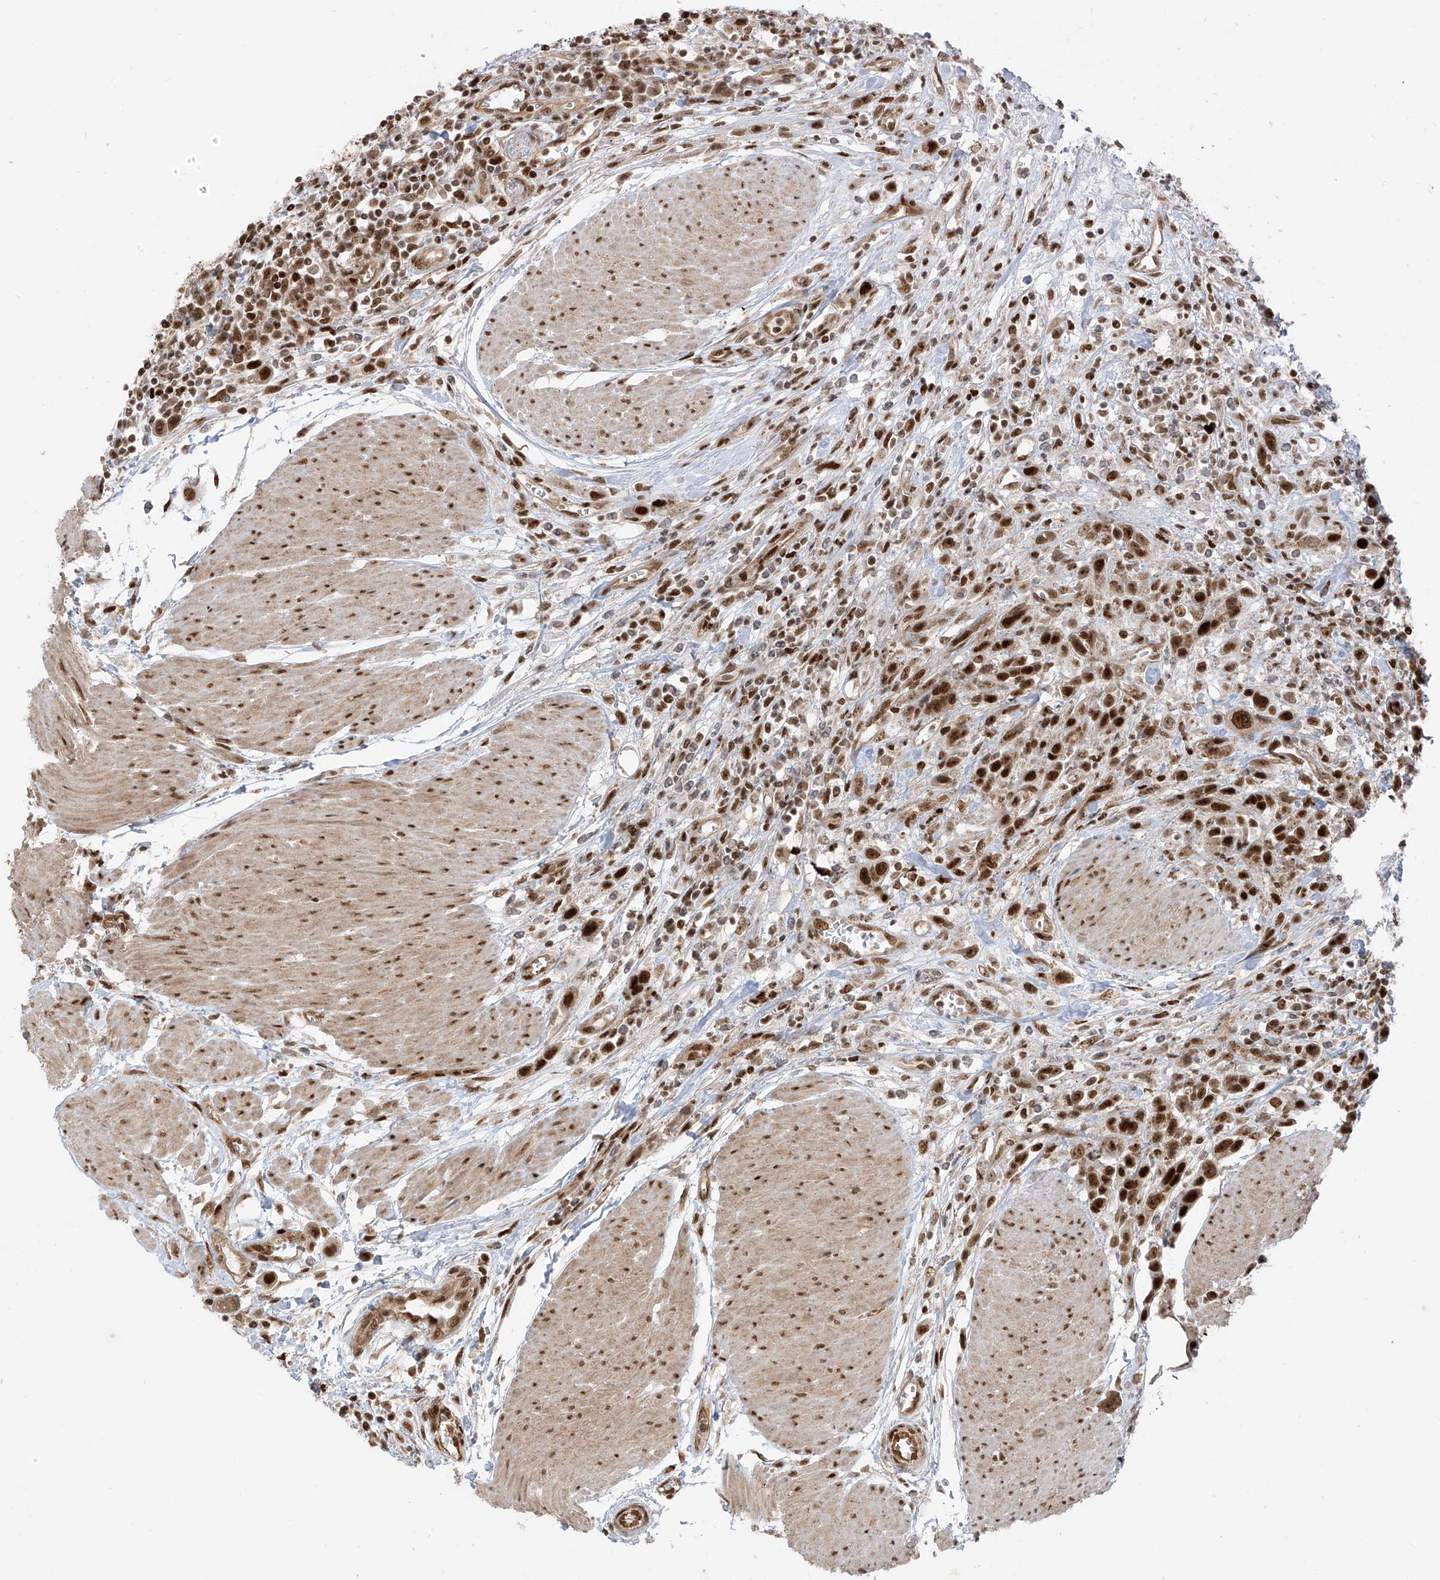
{"staining": {"intensity": "strong", "quantity": ">75%", "location": "nuclear"}, "tissue": "urothelial cancer", "cell_type": "Tumor cells", "image_type": "cancer", "snomed": [{"axis": "morphology", "description": "Urothelial carcinoma, High grade"}, {"axis": "topography", "description": "Urinary bladder"}], "caption": "Immunohistochemistry (IHC) micrograph of human urothelial carcinoma (high-grade) stained for a protein (brown), which shows high levels of strong nuclear positivity in about >75% of tumor cells.", "gene": "ARHGEF3", "patient": {"sex": "male", "age": 50}}